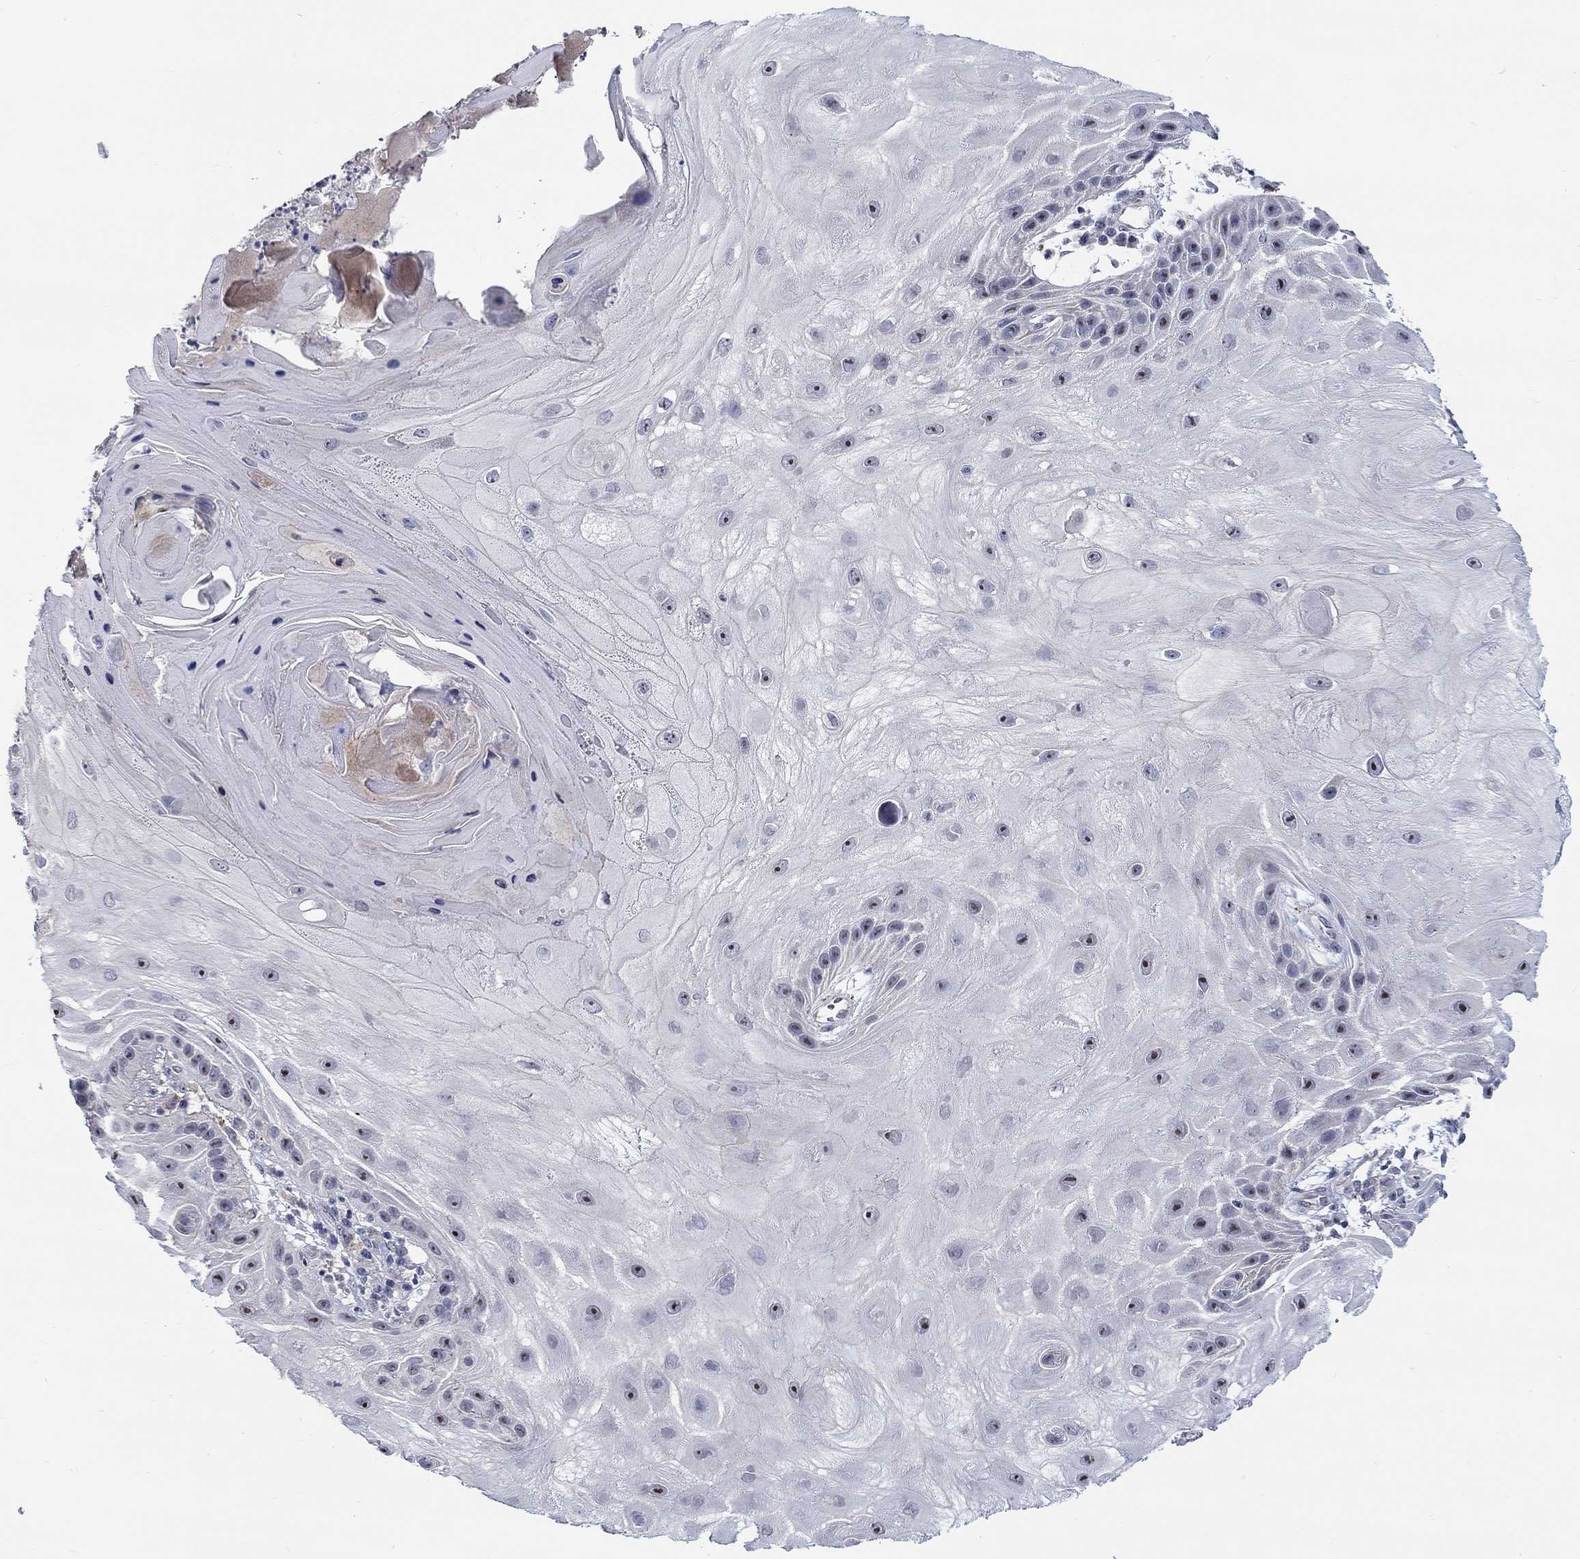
{"staining": {"intensity": "strong", "quantity": "<25%", "location": "nuclear"}, "tissue": "skin cancer", "cell_type": "Tumor cells", "image_type": "cancer", "snomed": [{"axis": "morphology", "description": "Normal tissue, NOS"}, {"axis": "morphology", "description": "Squamous cell carcinoma, NOS"}, {"axis": "topography", "description": "Skin"}], "caption": "An image showing strong nuclear positivity in about <25% of tumor cells in skin cancer (squamous cell carcinoma), as visualized by brown immunohistochemical staining.", "gene": "SMIM18", "patient": {"sex": "male", "age": 79}}